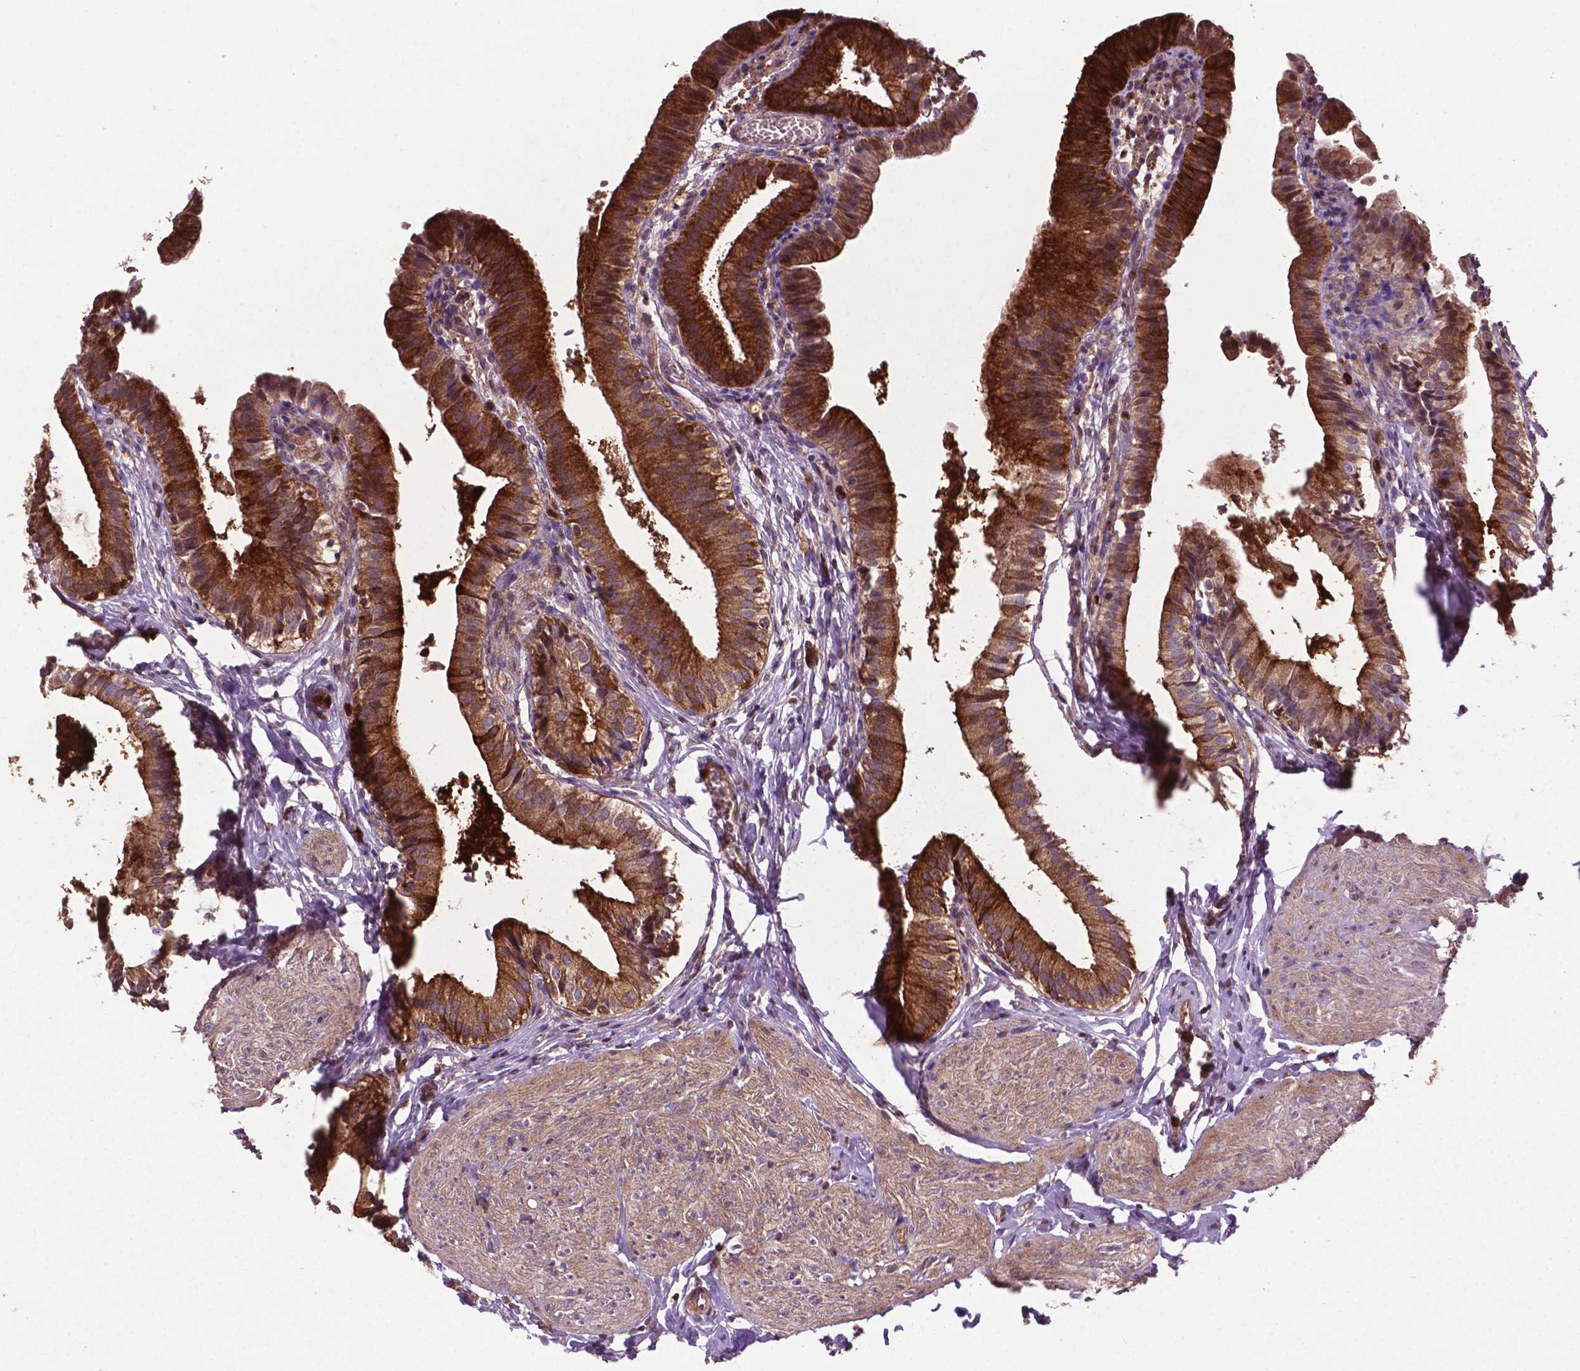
{"staining": {"intensity": "strong", "quantity": ">75%", "location": "cytoplasmic/membranous"}, "tissue": "gallbladder", "cell_type": "Glandular cells", "image_type": "normal", "snomed": [{"axis": "morphology", "description": "Normal tissue, NOS"}, {"axis": "topography", "description": "Gallbladder"}, {"axis": "topography", "description": "Peripheral nerve tissue"}], "caption": "The immunohistochemical stain highlights strong cytoplasmic/membranous staining in glandular cells of unremarkable gallbladder.", "gene": "SMAD3", "patient": {"sex": "male", "age": 17}}